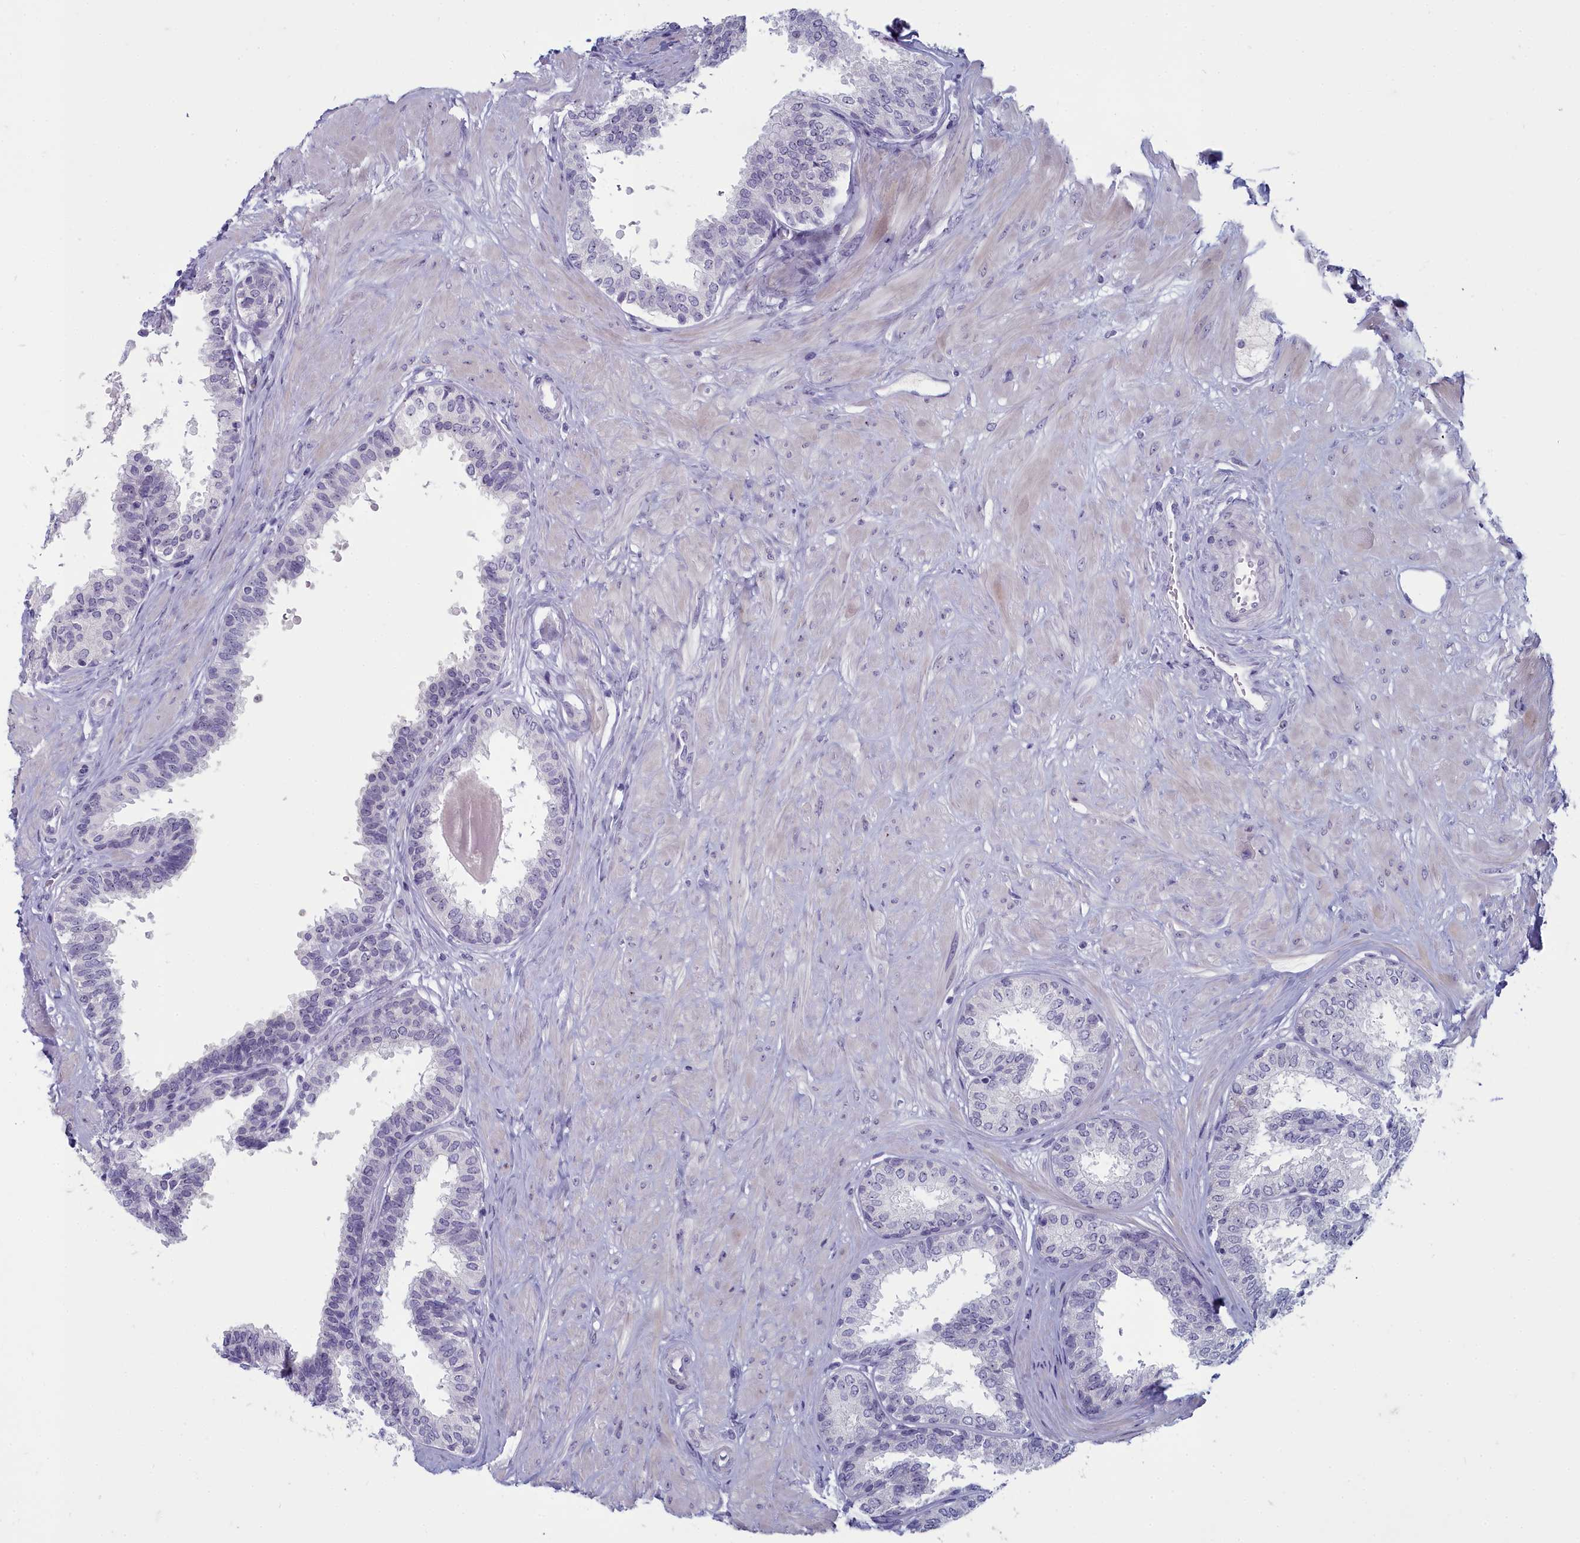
{"staining": {"intensity": "negative", "quantity": "none", "location": "none"}, "tissue": "prostate", "cell_type": "Glandular cells", "image_type": "normal", "snomed": [{"axis": "morphology", "description": "Normal tissue, NOS"}, {"axis": "topography", "description": "Prostate"}], "caption": "DAB (3,3'-diaminobenzidine) immunohistochemical staining of unremarkable human prostate exhibits no significant expression in glandular cells.", "gene": "INSYN2A", "patient": {"sex": "male", "age": 48}}